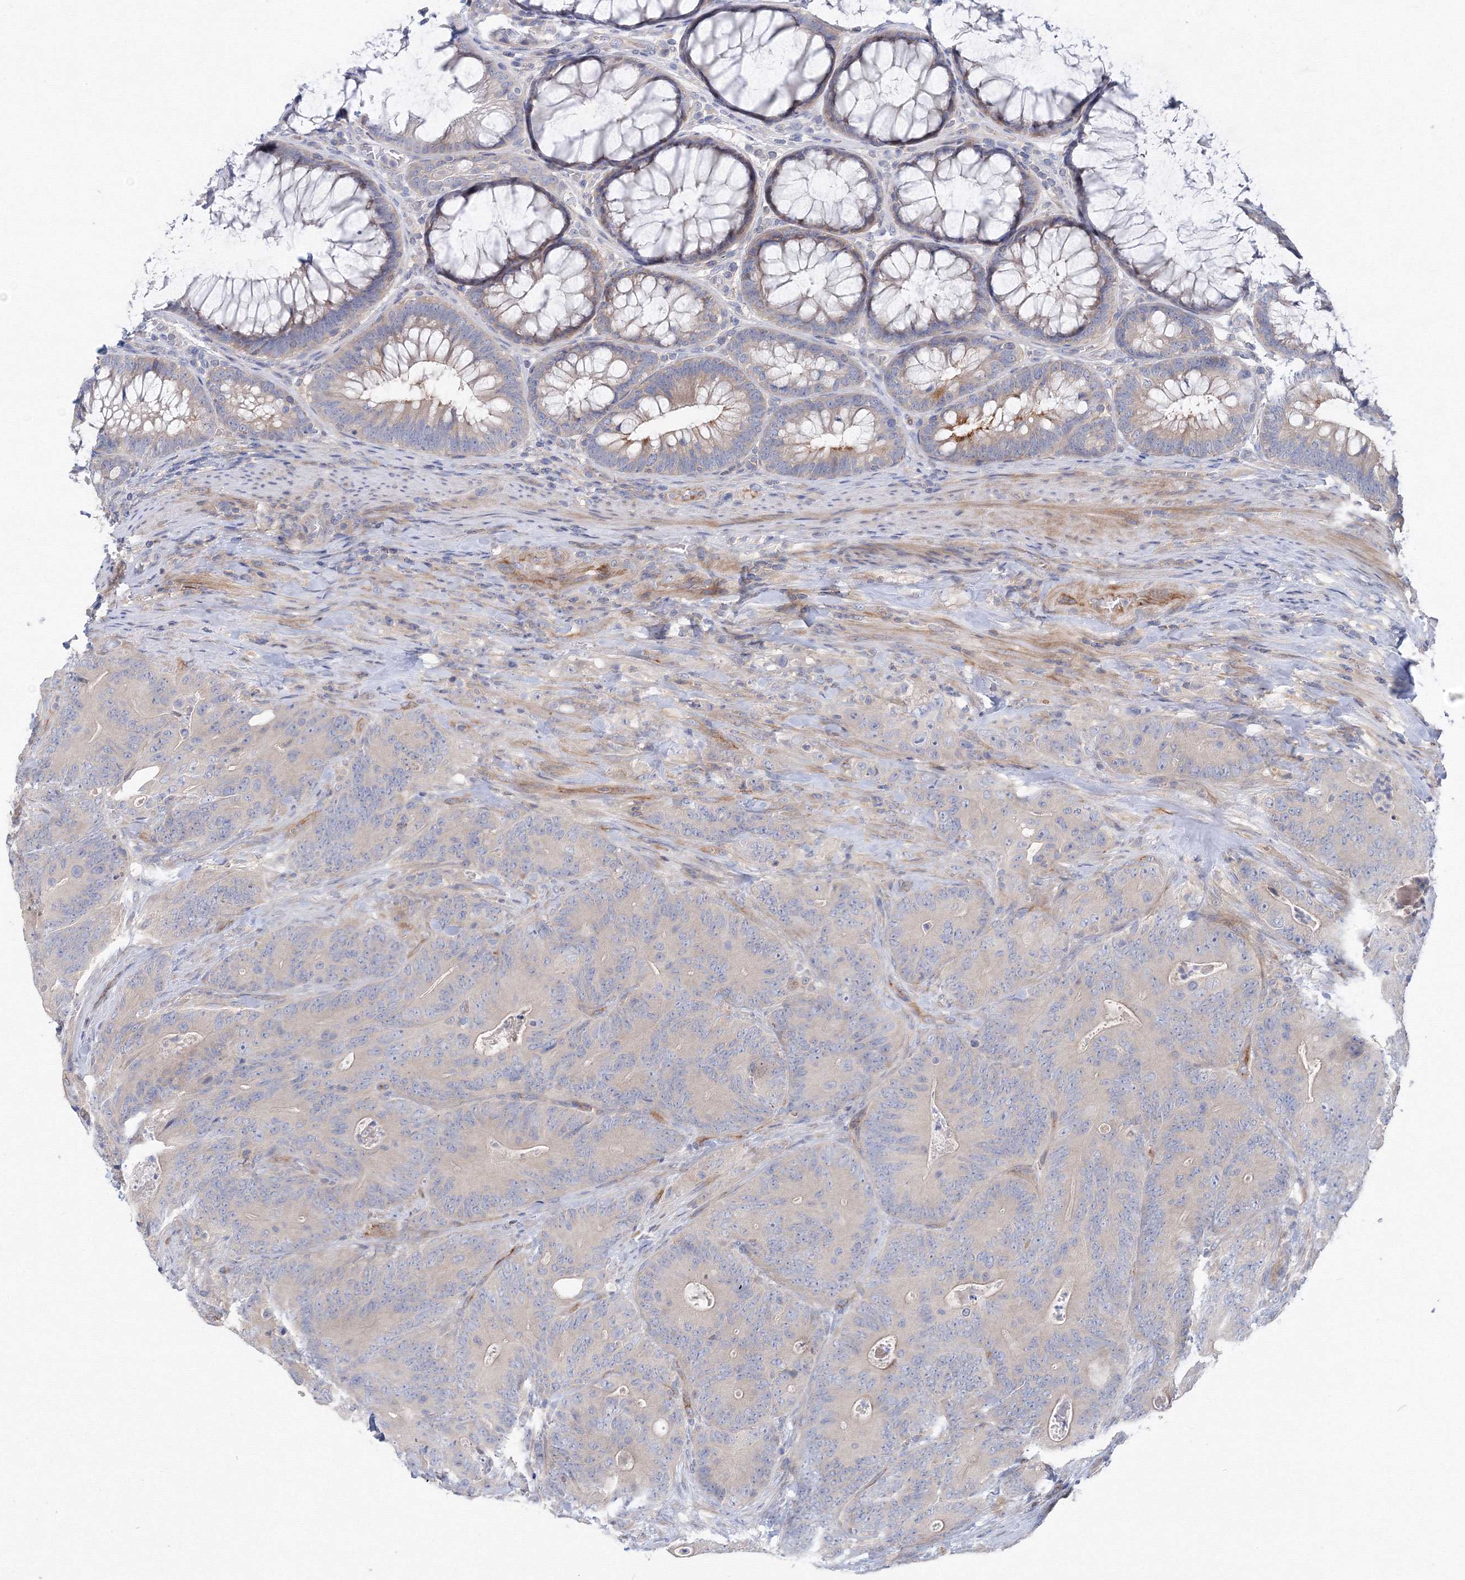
{"staining": {"intensity": "negative", "quantity": "none", "location": "none"}, "tissue": "colorectal cancer", "cell_type": "Tumor cells", "image_type": "cancer", "snomed": [{"axis": "morphology", "description": "Normal tissue, NOS"}, {"axis": "topography", "description": "Colon"}], "caption": "The photomicrograph demonstrates no significant positivity in tumor cells of colorectal cancer. Nuclei are stained in blue.", "gene": "DIS3L2", "patient": {"sex": "female", "age": 82}}